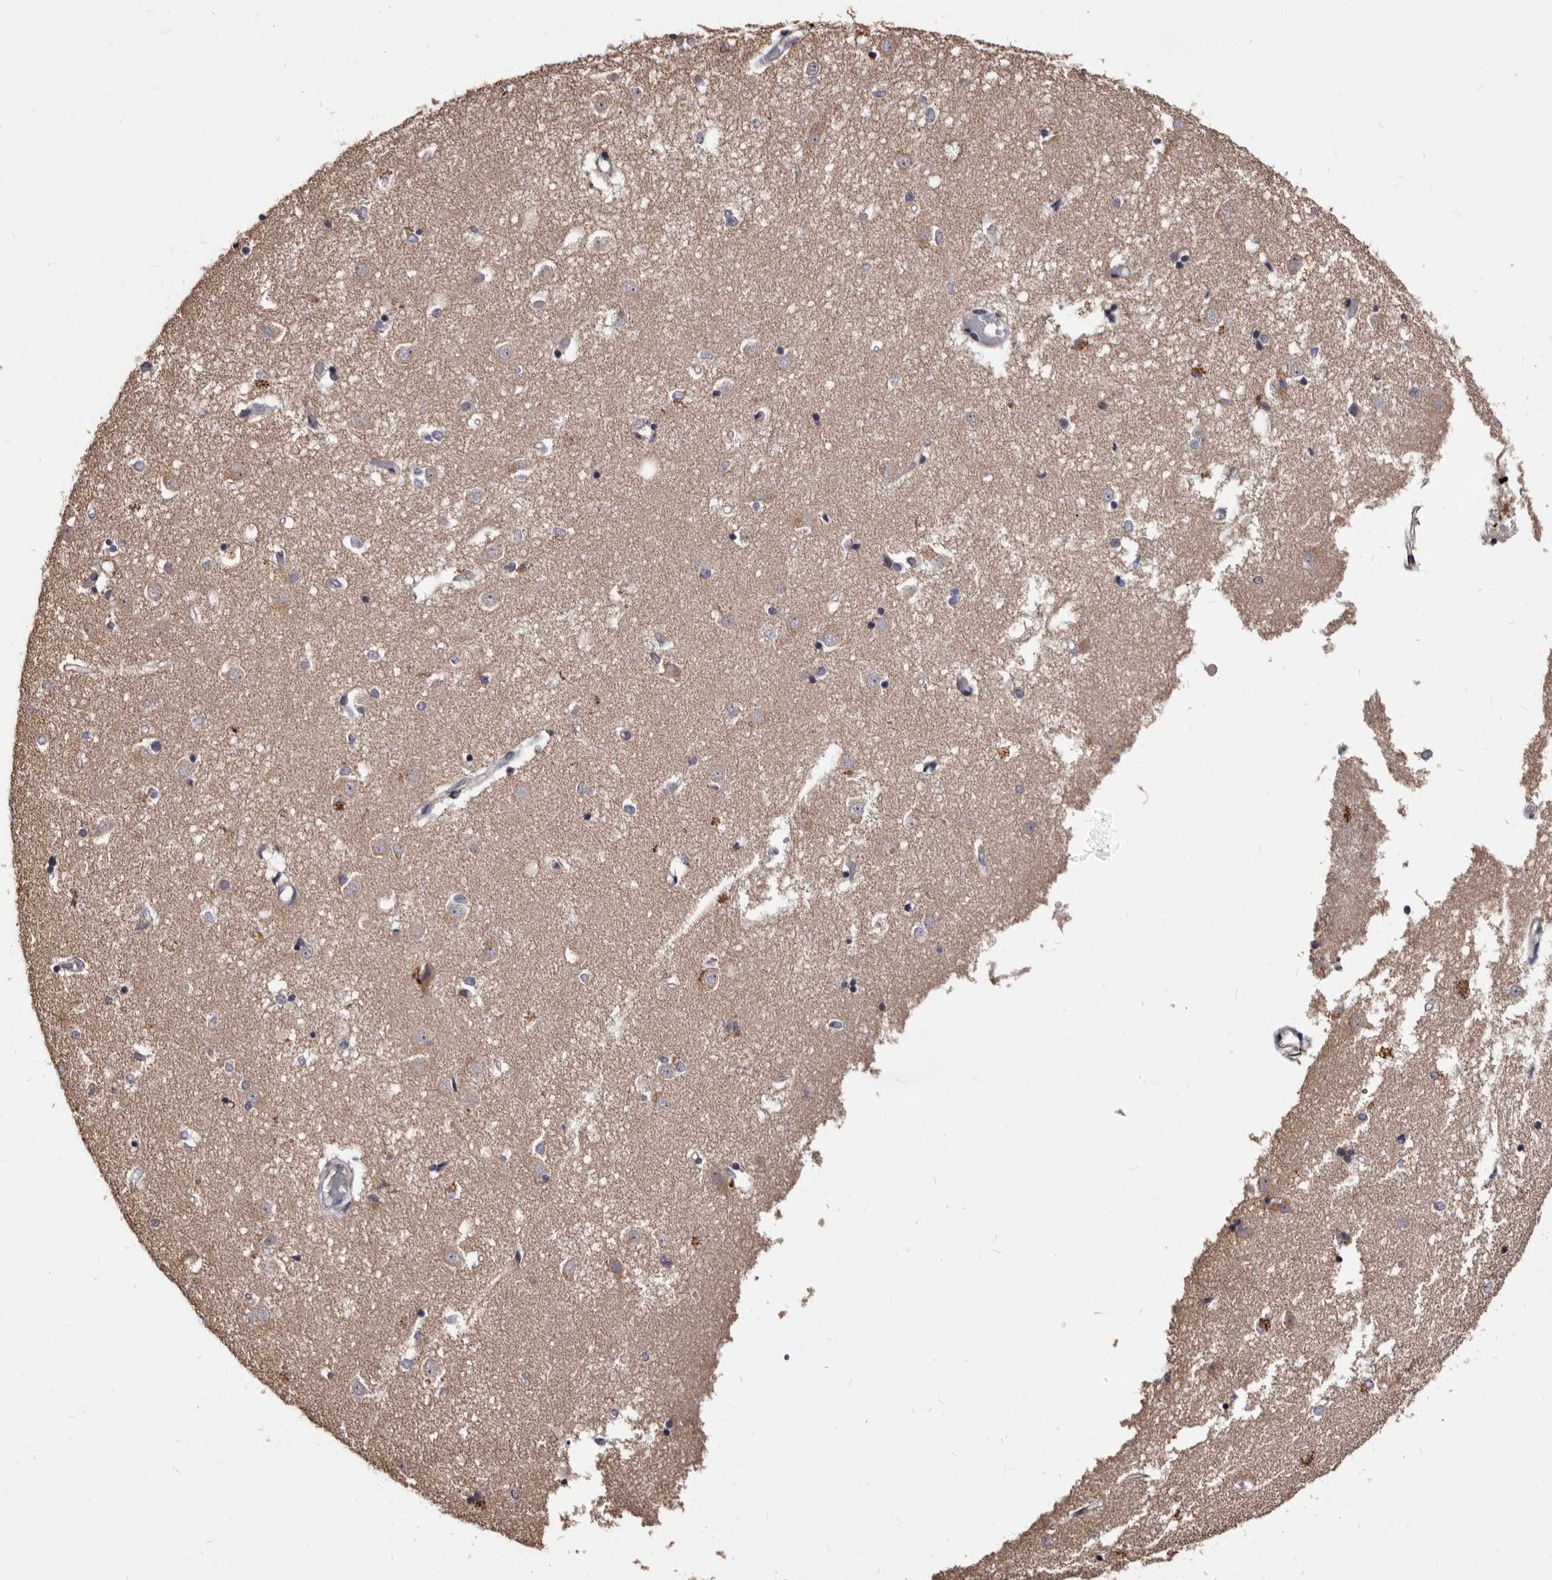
{"staining": {"intensity": "moderate", "quantity": "<25%", "location": "cytoplasmic/membranous"}, "tissue": "caudate", "cell_type": "Glial cells", "image_type": "normal", "snomed": [{"axis": "morphology", "description": "Normal tissue, NOS"}, {"axis": "topography", "description": "Lateral ventricle wall"}], "caption": "Caudate stained with immunohistochemistry displays moderate cytoplasmic/membranous staining in about <25% of glial cells.", "gene": "PTAFR", "patient": {"sex": "male", "age": 45}}